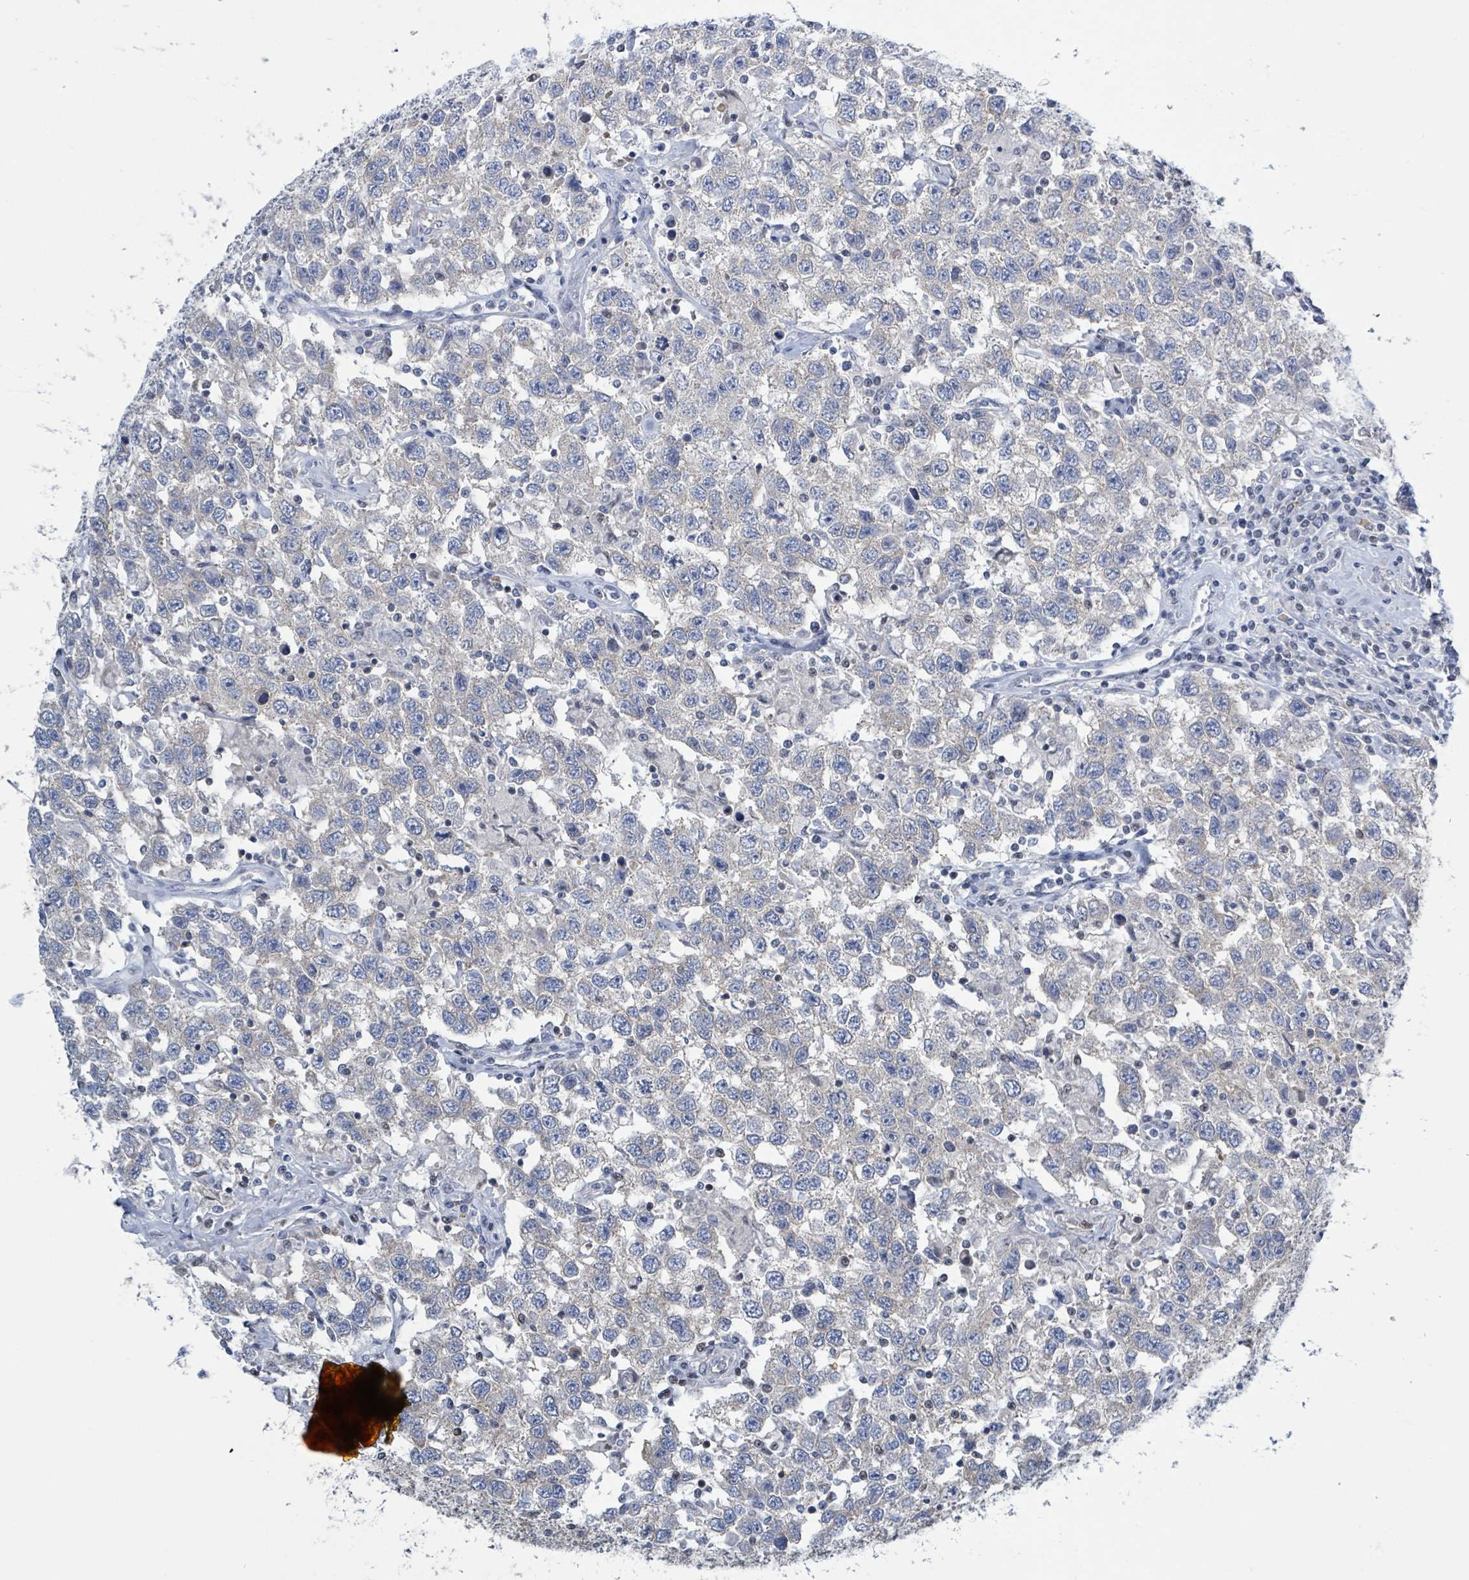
{"staining": {"intensity": "moderate", "quantity": "25%-75%", "location": "cytoplasmic/membranous"}, "tissue": "testis cancer", "cell_type": "Tumor cells", "image_type": "cancer", "snomed": [{"axis": "morphology", "description": "Seminoma, NOS"}, {"axis": "topography", "description": "Testis"}], "caption": "Protein analysis of testis seminoma tissue exhibits moderate cytoplasmic/membranous staining in about 25%-75% of tumor cells. (IHC, brightfield microscopy, high magnification).", "gene": "DGKZ", "patient": {"sex": "male", "age": 41}}